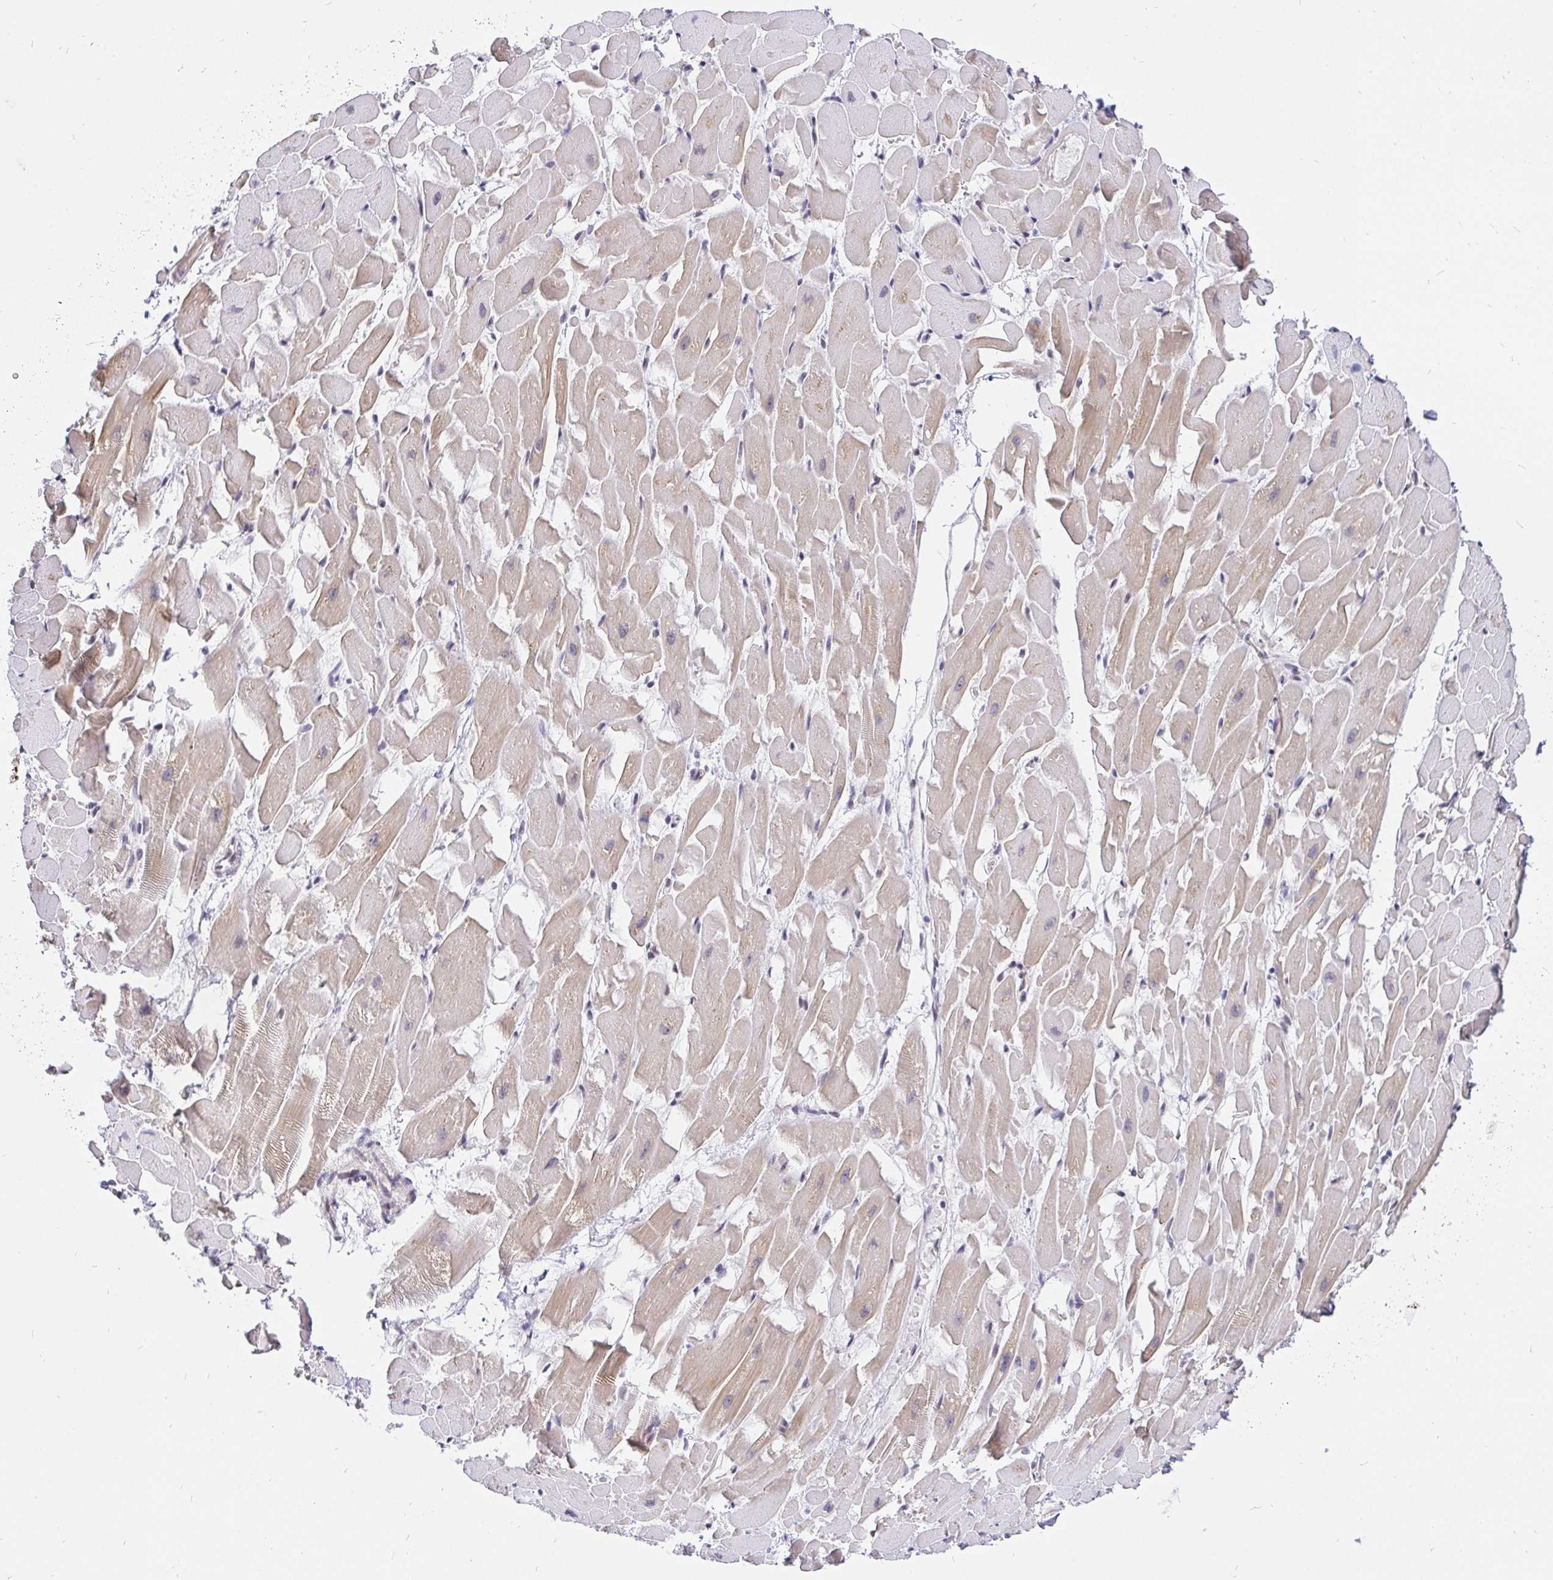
{"staining": {"intensity": "weak", "quantity": "25%-75%", "location": "cytoplasmic/membranous,nuclear"}, "tissue": "heart muscle", "cell_type": "Cardiomyocytes", "image_type": "normal", "snomed": [{"axis": "morphology", "description": "Normal tissue, NOS"}, {"axis": "topography", "description": "Heart"}], "caption": "The photomicrograph shows staining of benign heart muscle, revealing weak cytoplasmic/membranous,nuclear protein expression (brown color) within cardiomyocytes. Immunohistochemistry stains the protein in brown and the nuclei are stained blue.", "gene": "ZNF860", "patient": {"sex": "male", "age": 37}}